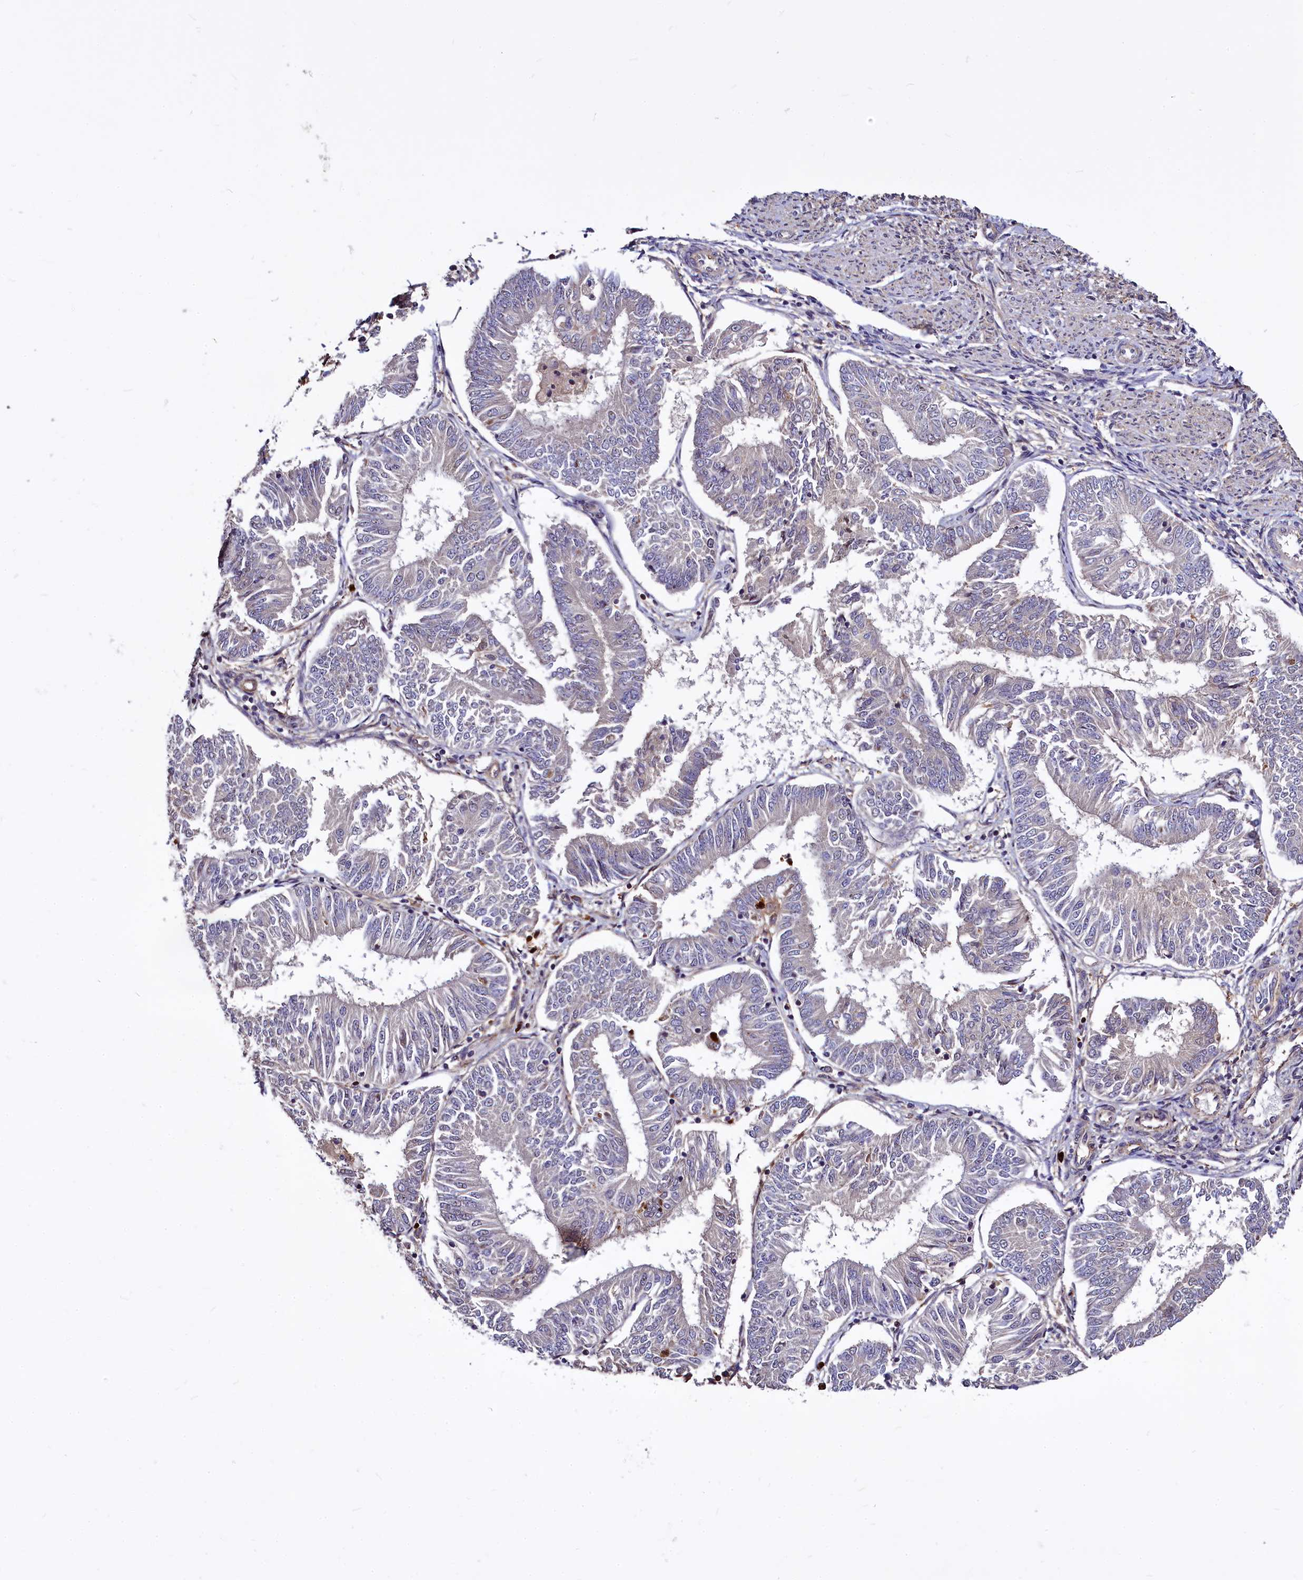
{"staining": {"intensity": "negative", "quantity": "none", "location": "none"}, "tissue": "endometrial cancer", "cell_type": "Tumor cells", "image_type": "cancer", "snomed": [{"axis": "morphology", "description": "Adenocarcinoma, NOS"}, {"axis": "topography", "description": "Endometrium"}], "caption": "Human adenocarcinoma (endometrial) stained for a protein using immunohistochemistry demonstrates no staining in tumor cells.", "gene": "ATG101", "patient": {"sex": "female", "age": 58}}